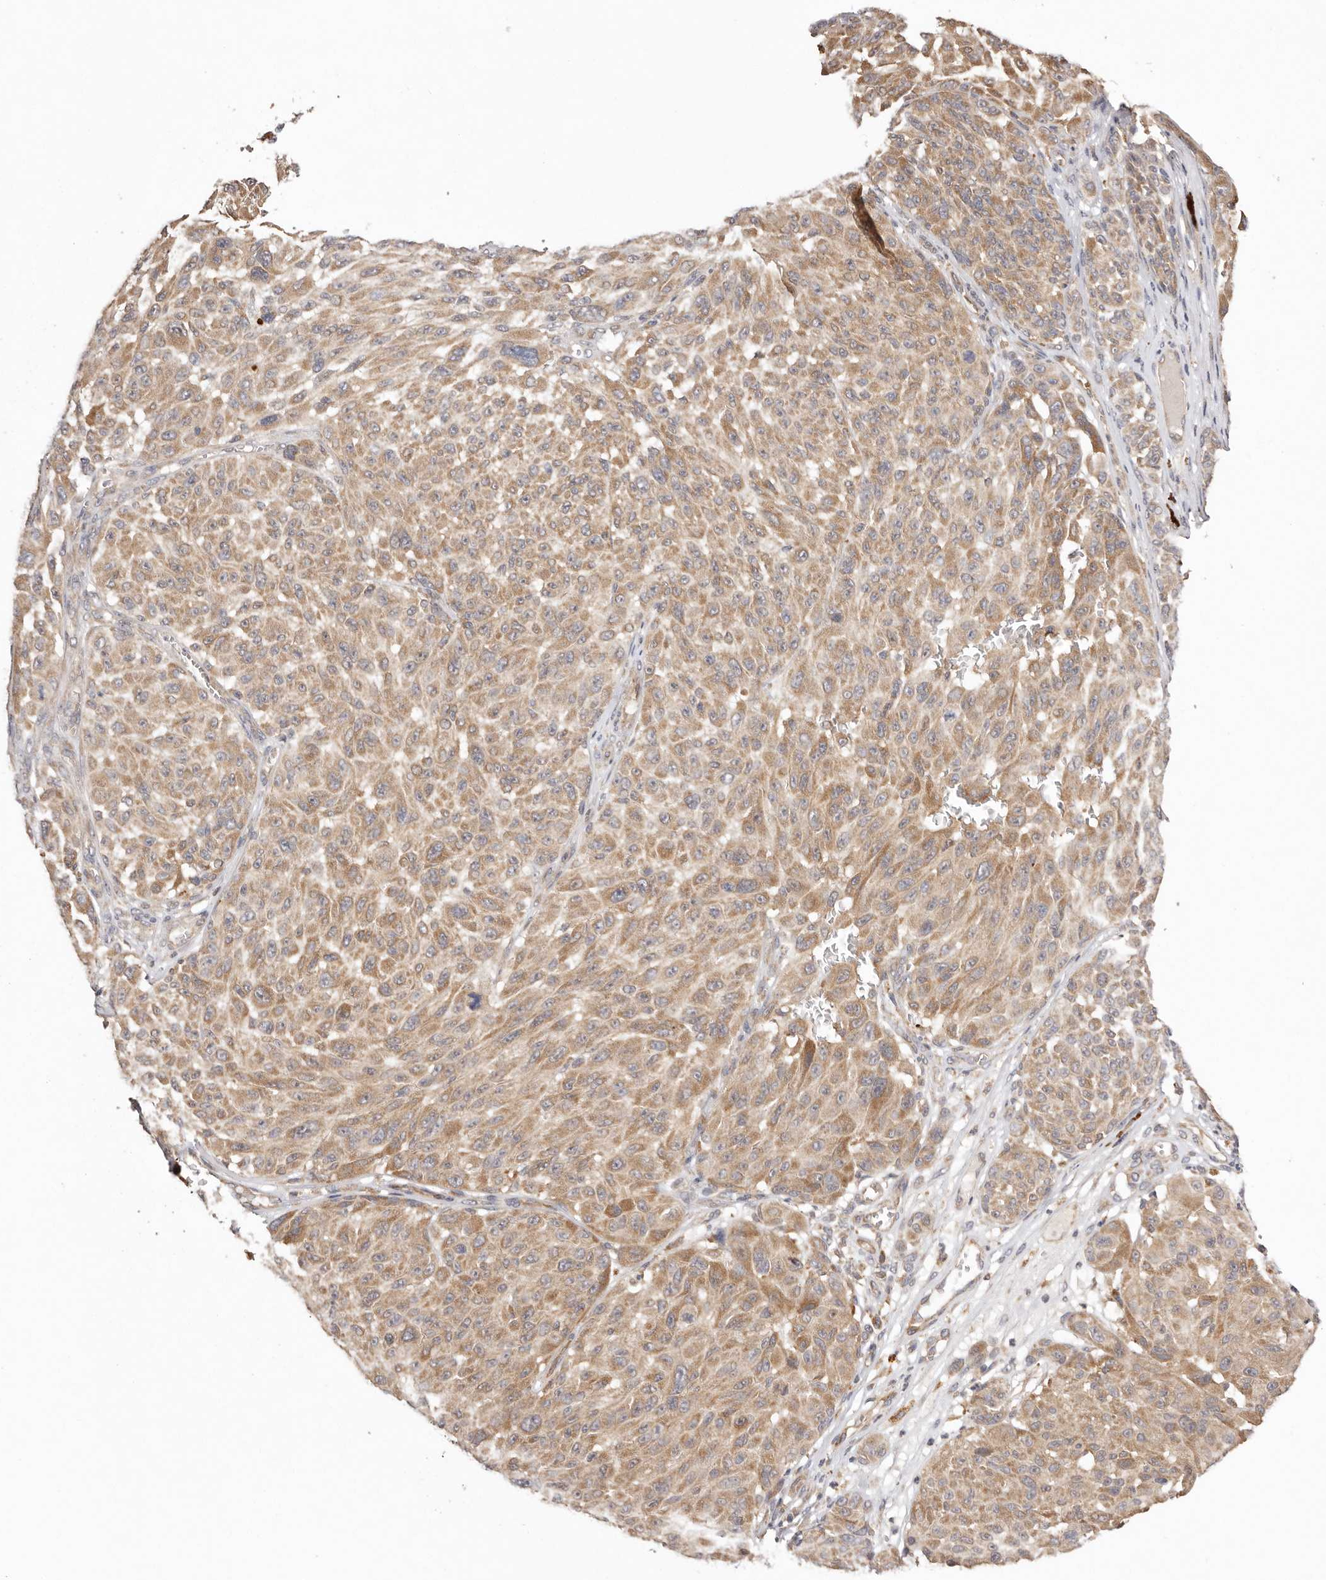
{"staining": {"intensity": "moderate", "quantity": ">75%", "location": "cytoplasmic/membranous"}, "tissue": "melanoma", "cell_type": "Tumor cells", "image_type": "cancer", "snomed": [{"axis": "morphology", "description": "Malignant melanoma, NOS"}, {"axis": "topography", "description": "Skin"}], "caption": "Malignant melanoma stained with immunohistochemistry (IHC) displays moderate cytoplasmic/membranous staining in about >75% of tumor cells.", "gene": "UBR2", "patient": {"sex": "male", "age": 83}}